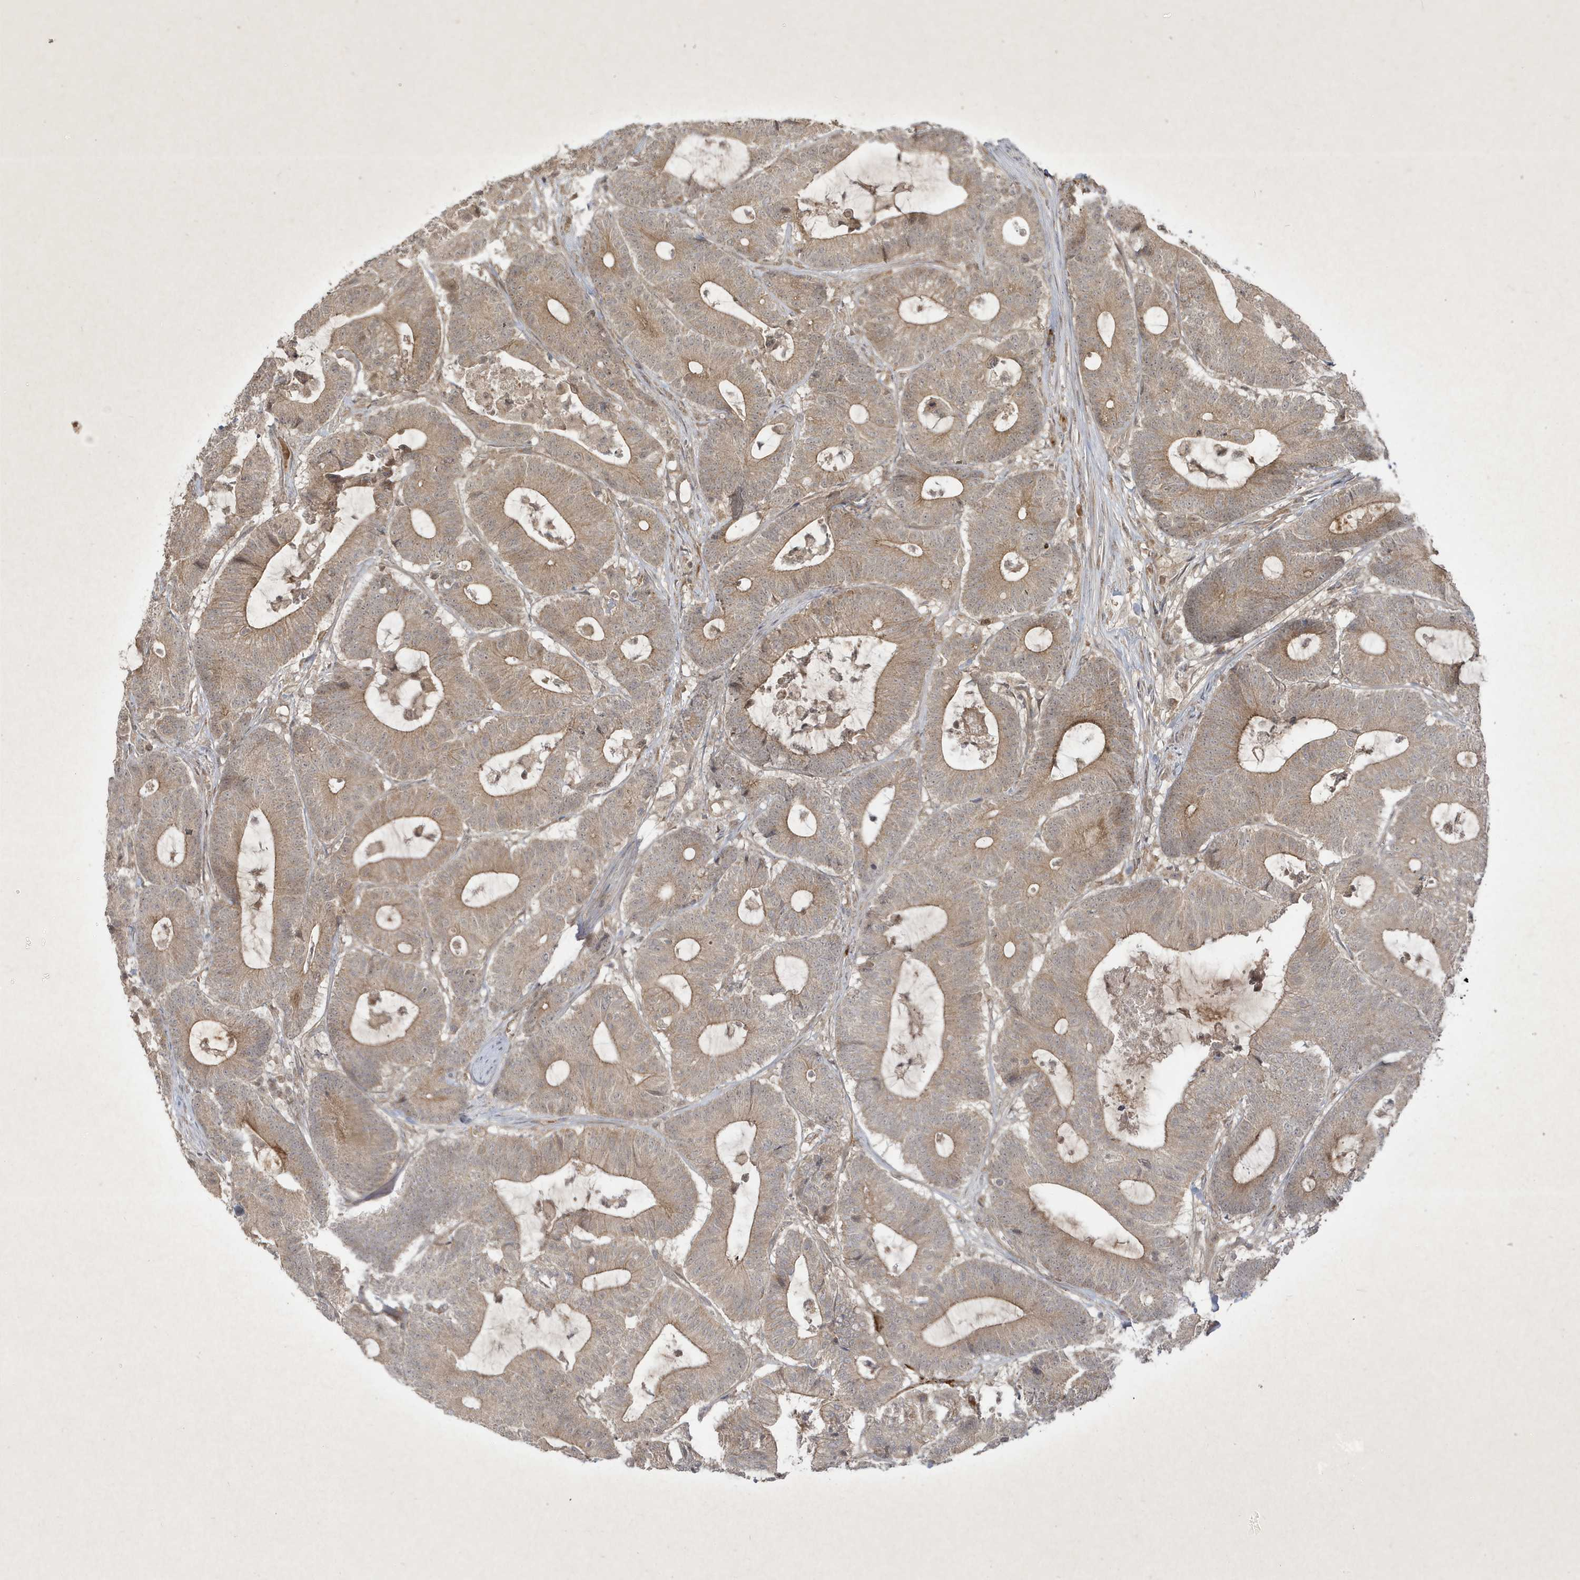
{"staining": {"intensity": "weak", "quantity": ">75%", "location": "cytoplasmic/membranous"}, "tissue": "colorectal cancer", "cell_type": "Tumor cells", "image_type": "cancer", "snomed": [{"axis": "morphology", "description": "Adenocarcinoma, NOS"}, {"axis": "topography", "description": "Colon"}], "caption": "Immunohistochemical staining of human colorectal cancer displays weak cytoplasmic/membranous protein expression in about >75% of tumor cells.", "gene": "FAM83C", "patient": {"sex": "female", "age": 84}}